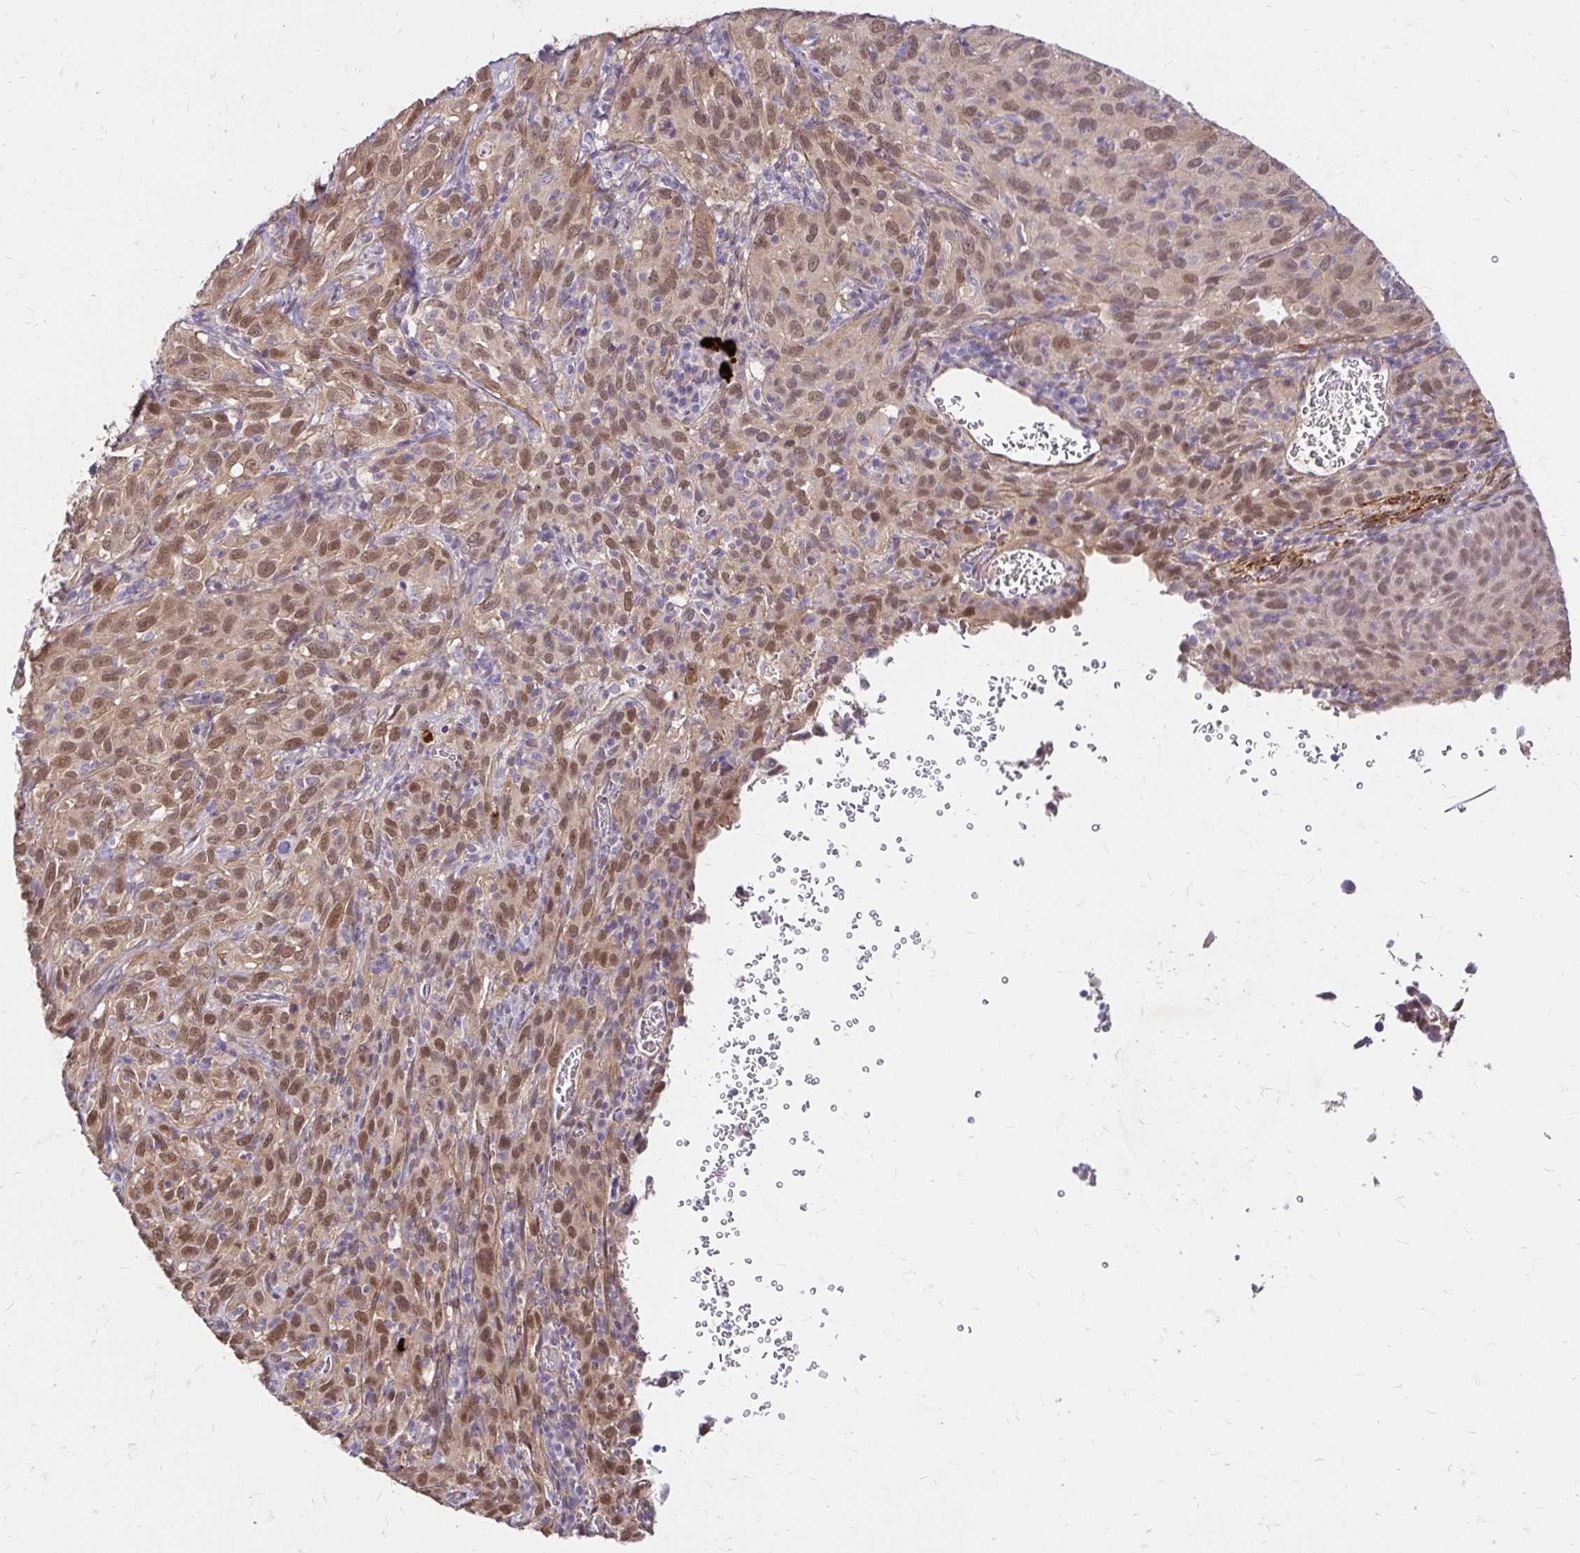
{"staining": {"intensity": "moderate", "quantity": ">75%", "location": "nuclear"}, "tissue": "cervical cancer", "cell_type": "Tumor cells", "image_type": "cancer", "snomed": [{"axis": "morphology", "description": "Normal tissue, NOS"}, {"axis": "morphology", "description": "Squamous cell carcinoma, NOS"}, {"axis": "topography", "description": "Cervix"}], "caption": "Immunohistochemistry micrograph of neoplastic tissue: human cervical cancer (squamous cell carcinoma) stained using immunohistochemistry demonstrates medium levels of moderate protein expression localized specifically in the nuclear of tumor cells, appearing as a nuclear brown color.", "gene": "YAP1", "patient": {"sex": "female", "age": 51}}